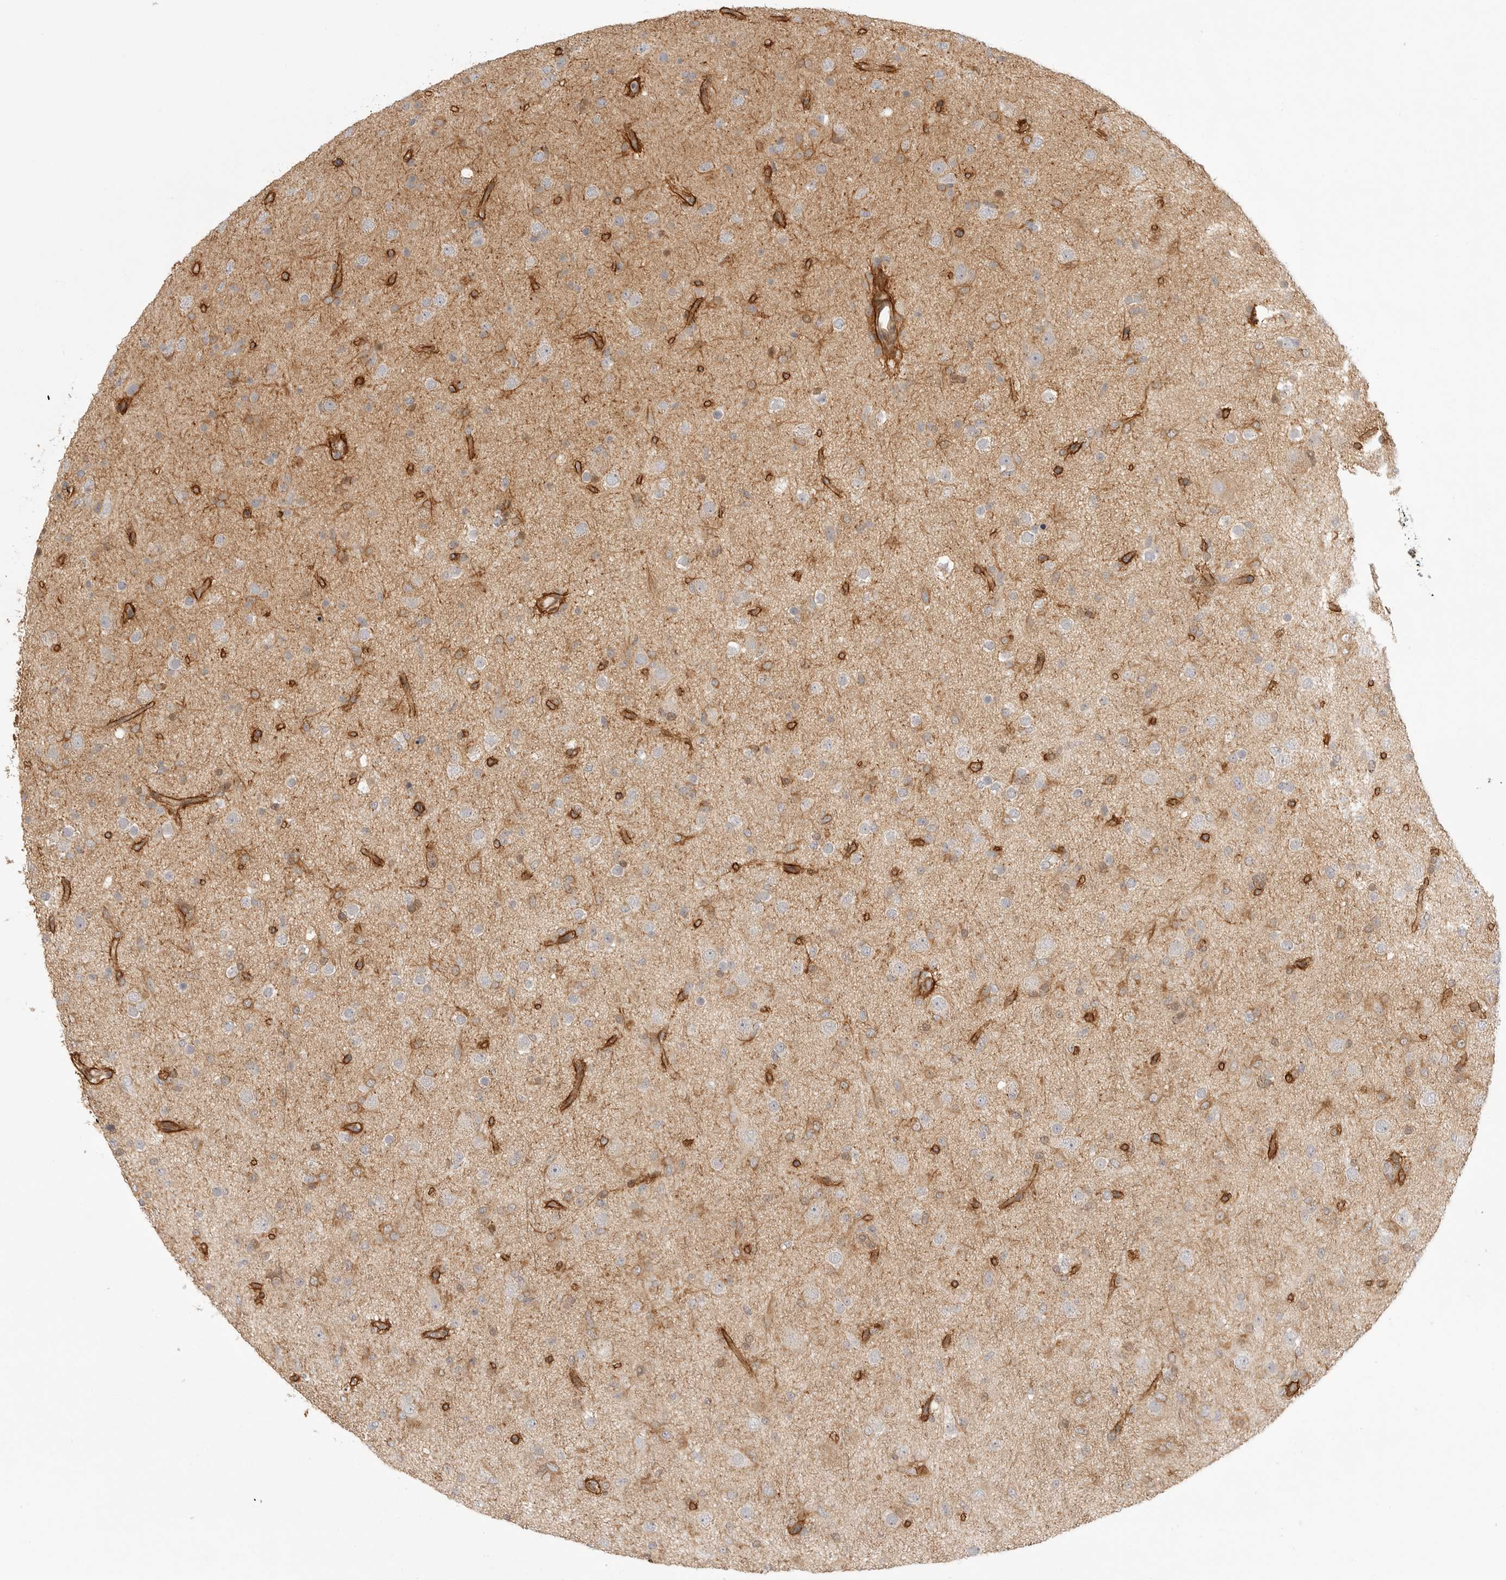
{"staining": {"intensity": "negative", "quantity": "none", "location": "none"}, "tissue": "glioma", "cell_type": "Tumor cells", "image_type": "cancer", "snomed": [{"axis": "morphology", "description": "Glioma, malignant, Low grade"}, {"axis": "topography", "description": "Brain"}], "caption": "Human low-grade glioma (malignant) stained for a protein using IHC demonstrates no expression in tumor cells.", "gene": "ATOH7", "patient": {"sex": "male", "age": 65}}